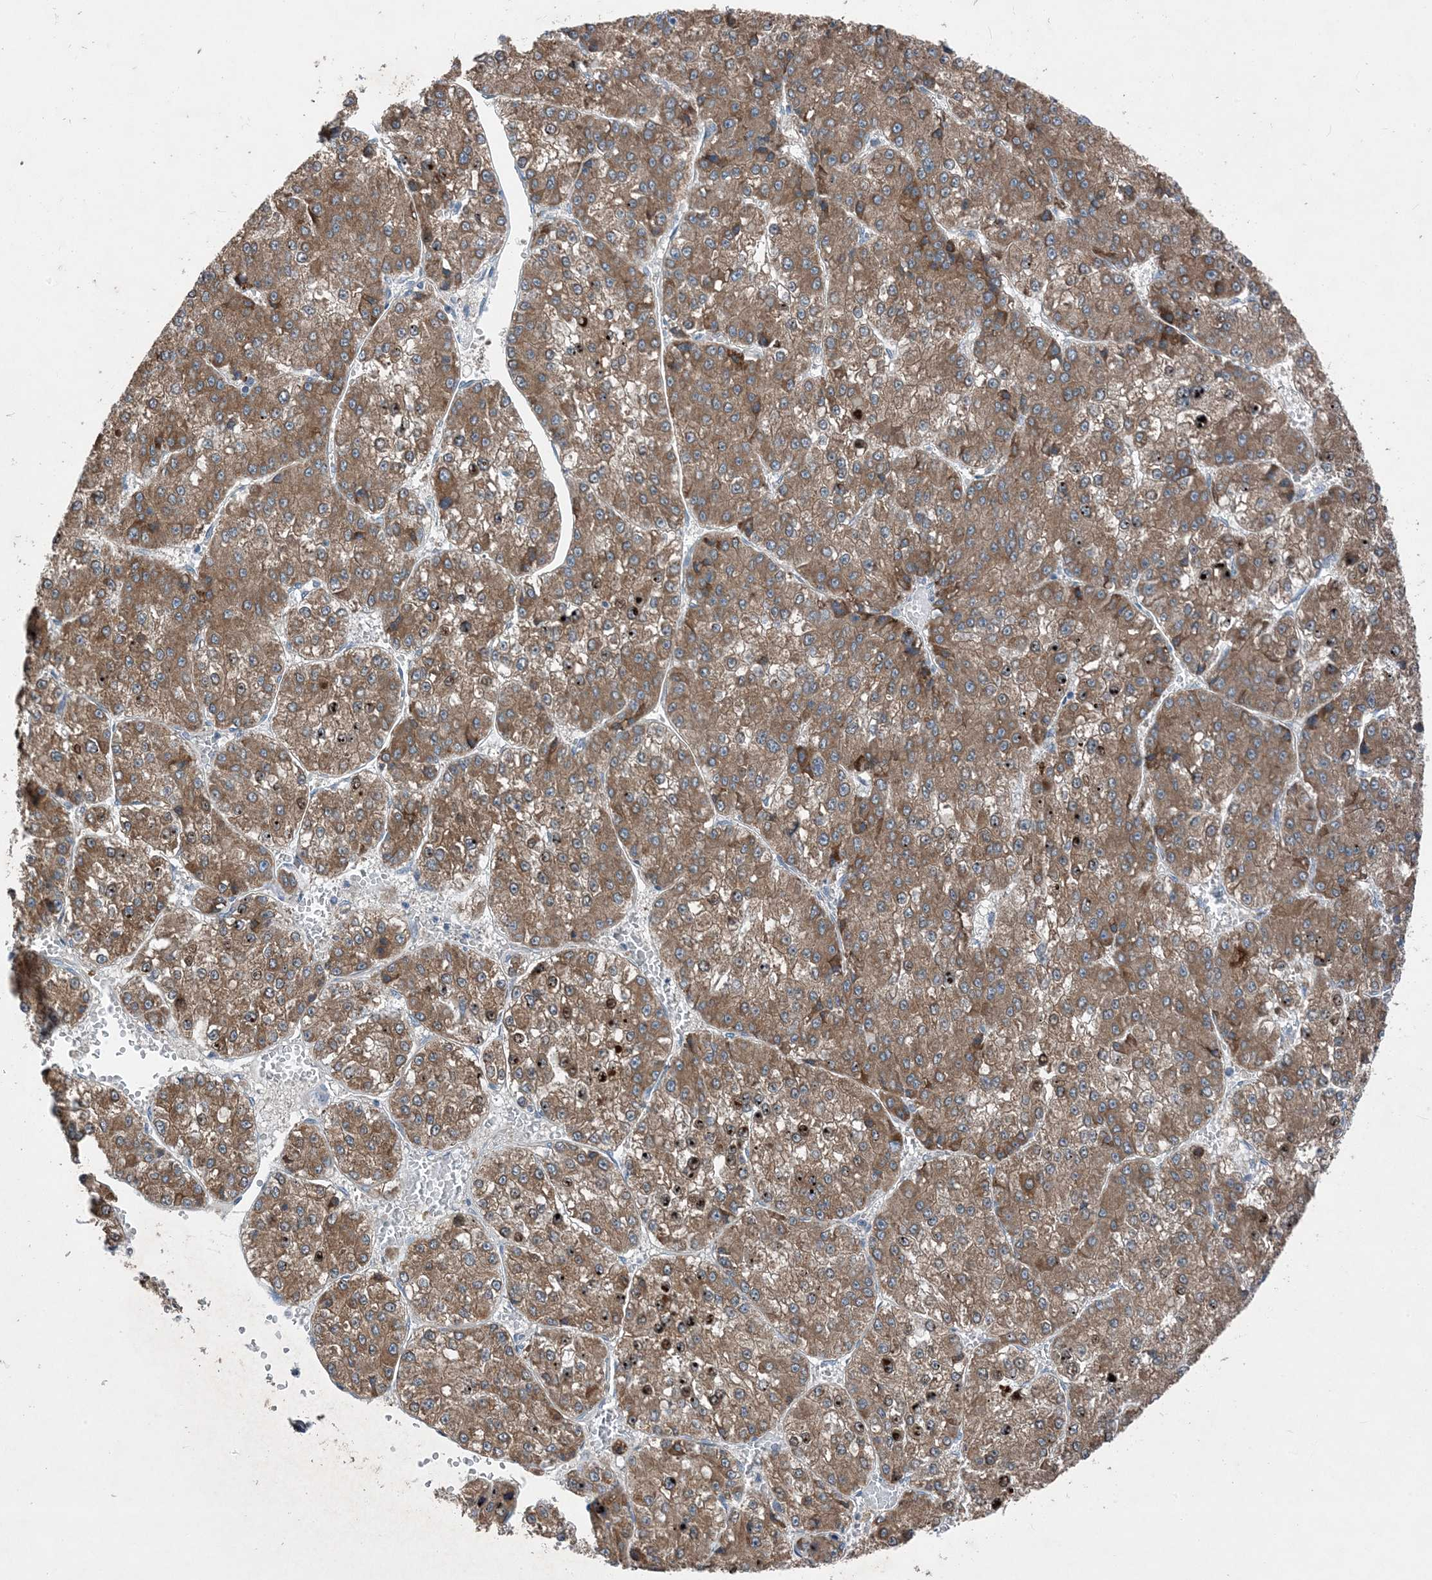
{"staining": {"intensity": "moderate", "quantity": ">75%", "location": "cytoplasmic/membranous"}, "tissue": "liver cancer", "cell_type": "Tumor cells", "image_type": "cancer", "snomed": [{"axis": "morphology", "description": "Carcinoma, Hepatocellular, NOS"}, {"axis": "topography", "description": "Liver"}], "caption": "IHC photomicrograph of human liver cancer (hepatocellular carcinoma) stained for a protein (brown), which exhibits medium levels of moderate cytoplasmic/membranous staining in approximately >75% of tumor cells.", "gene": "DHX30", "patient": {"sex": "female", "age": 73}}